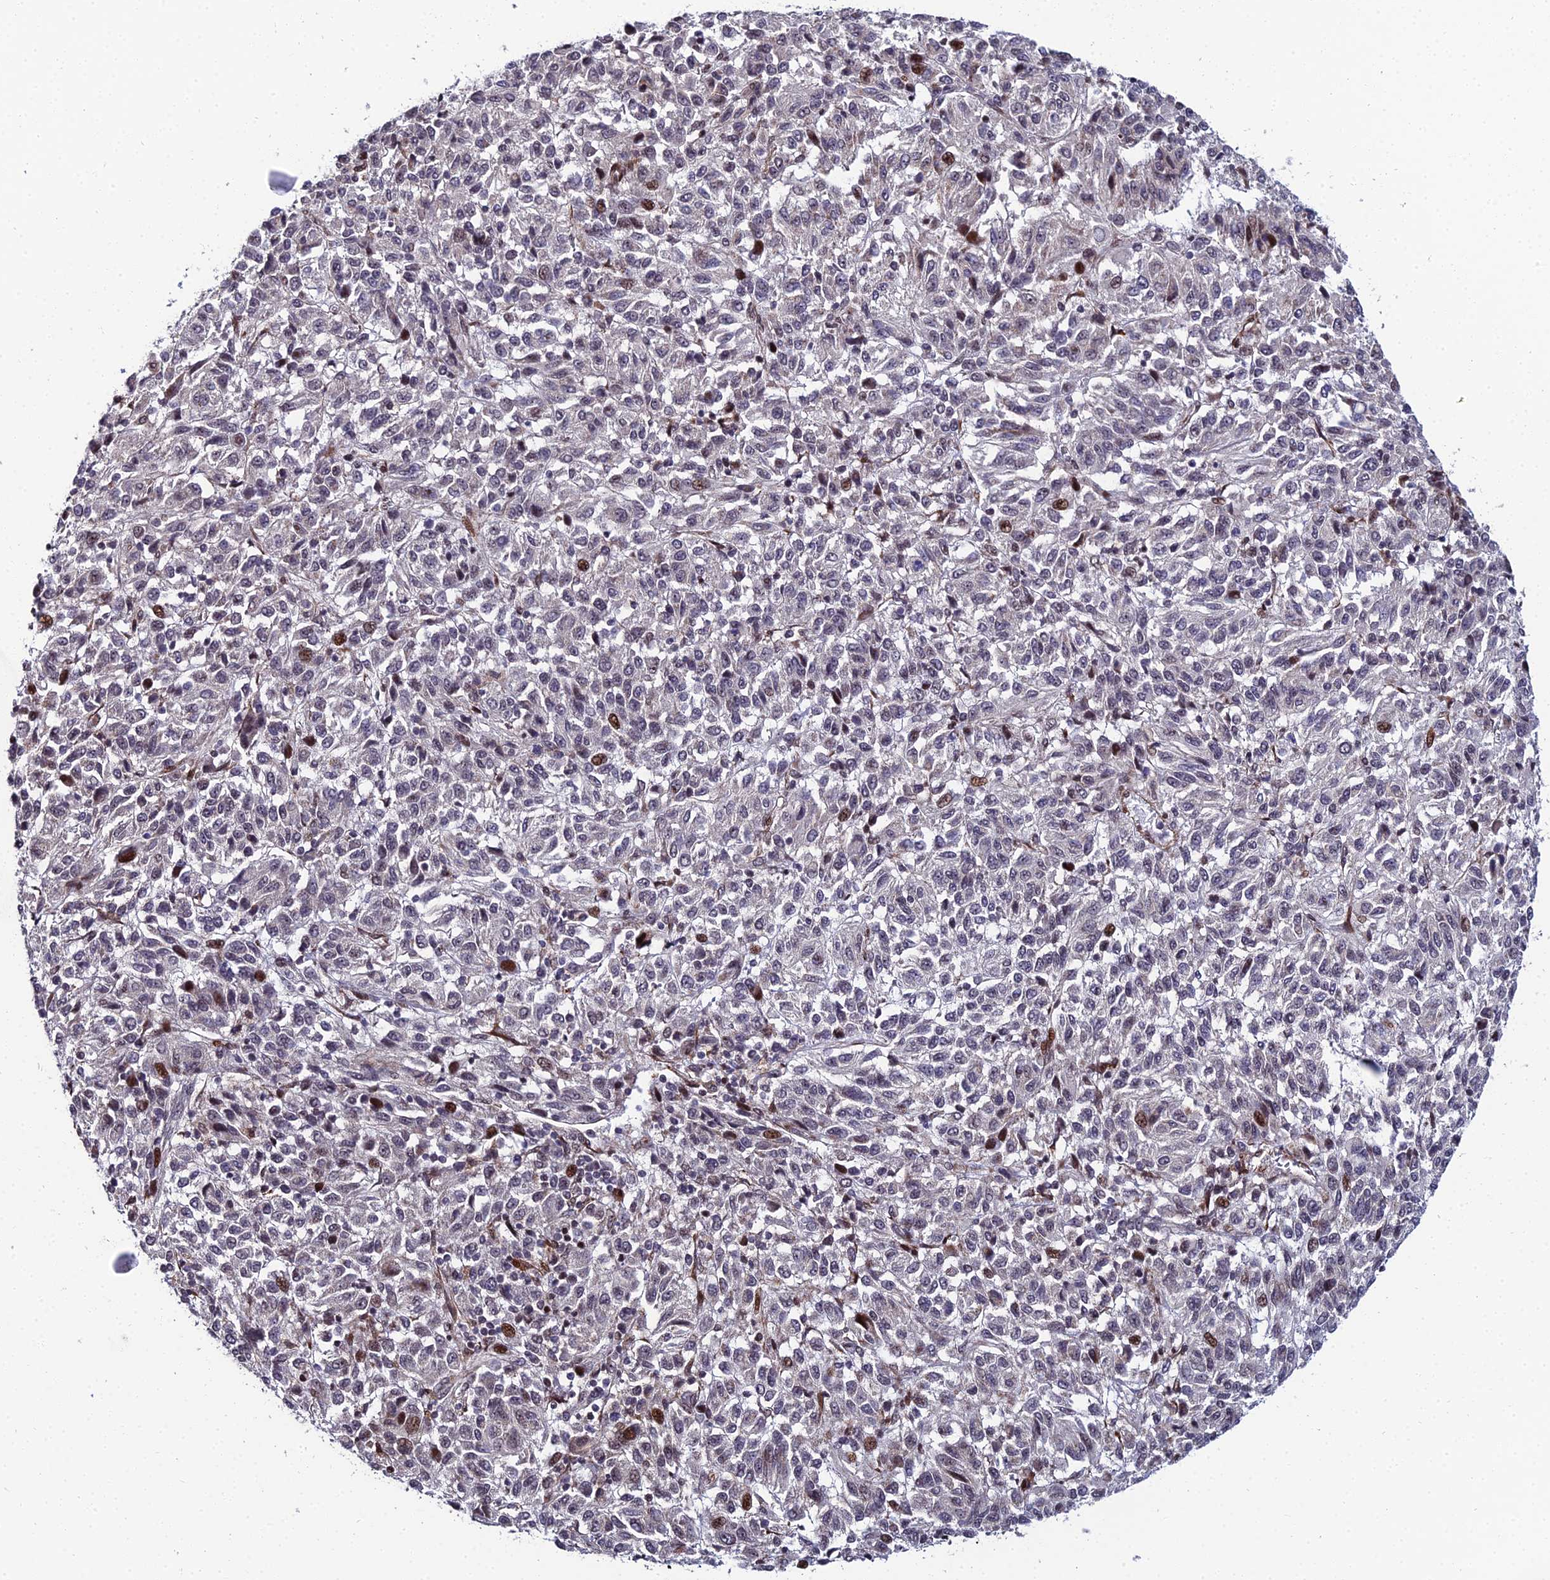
{"staining": {"intensity": "moderate", "quantity": "<25%", "location": "nuclear"}, "tissue": "melanoma", "cell_type": "Tumor cells", "image_type": "cancer", "snomed": [{"axis": "morphology", "description": "Malignant melanoma, Metastatic site"}, {"axis": "topography", "description": "Lung"}], "caption": "Tumor cells reveal low levels of moderate nuclear expression in about <25% of cells in human malignant melanoma (metastatic site).", "gene": "ZNF668", "patient": {"sex": "male", "age": 64}}